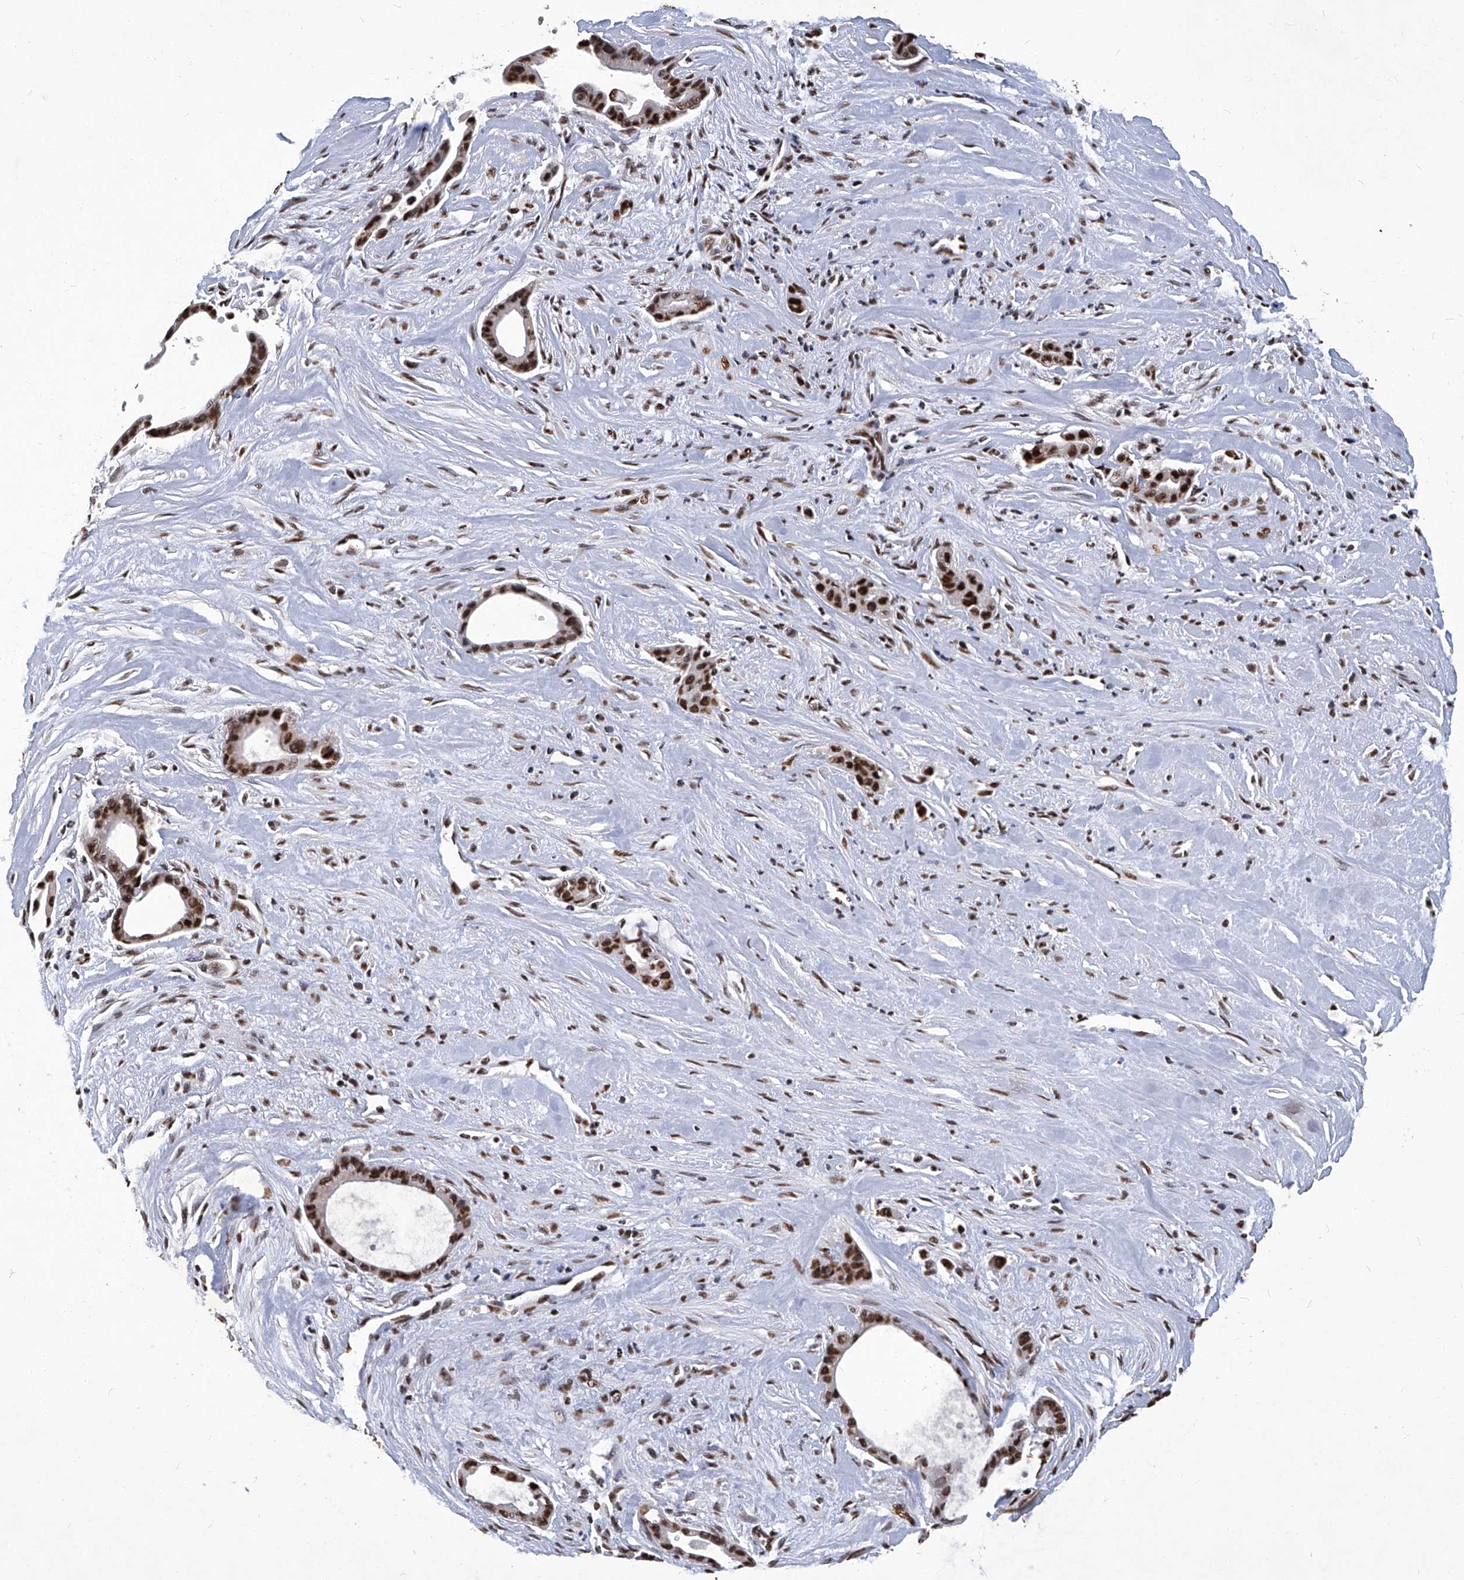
{"staining": {"intensity": "strong", "quantity": ">75%", "location": "nuclear"}, "tissue": "liver cancer", "cell_type": "Tumor cells", "image_type": "cancer", "snomed": [{"axis": "morphology", "description": "Cholangiocarcinoma"}, {"axis": "topography", "description": "Liver"}], "caption": "IHC image of neoplastic tissue: human liver cholangiocarcinoma stained using immunohistochemistry displays high levels of strong protein expression localized specifically in the nuclear of tumor cells, appearing as a nuclear brown color.", "gene": "HBP1", "patient": {"sex": "female", "age": 55}}